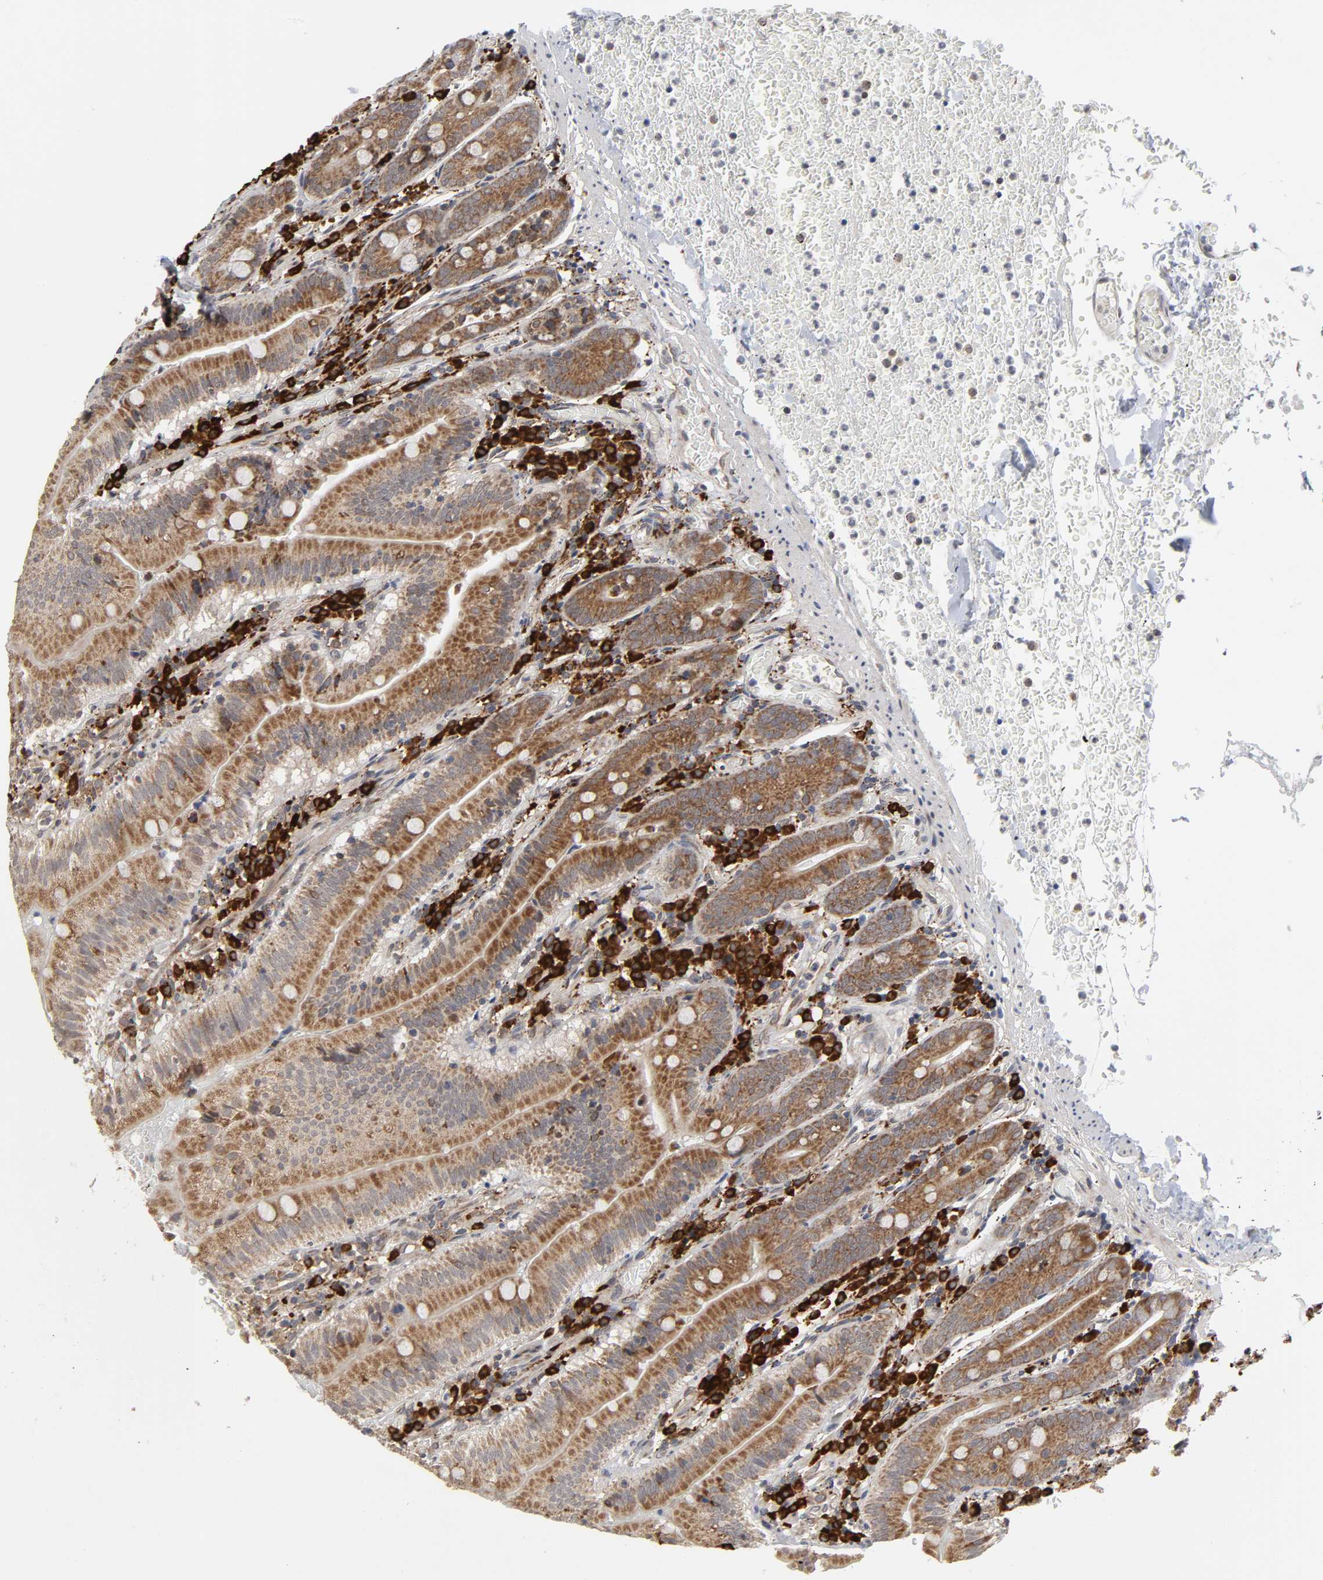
{"staining": {"intensity": "moderate", "quantity": ">75%", "location": "cytoplasmic/membranous"}, "tissue": "small intestine", "cell_type": "Glandular cells", "image_type": "normal", "snomed": [{"axis": "morphology", "description": "Normal tissue, NOS"}, {"axis": "topography", "description": "Small intestine"}], "caption": "Glandular cells exhibit medium levels of moderate cytoplasmic/membranous positivity in about >75% of cells in unremarkable small intestine. The staining was performed using DAB (3,3'-diaminobenzidine) to visualize the protein expression in brown, while the nuclei were stained in blue with hematoxylin (Magnification: 20x).", "gene": "SLC30A9", "patient": {"sex": "male", "age": 71}}